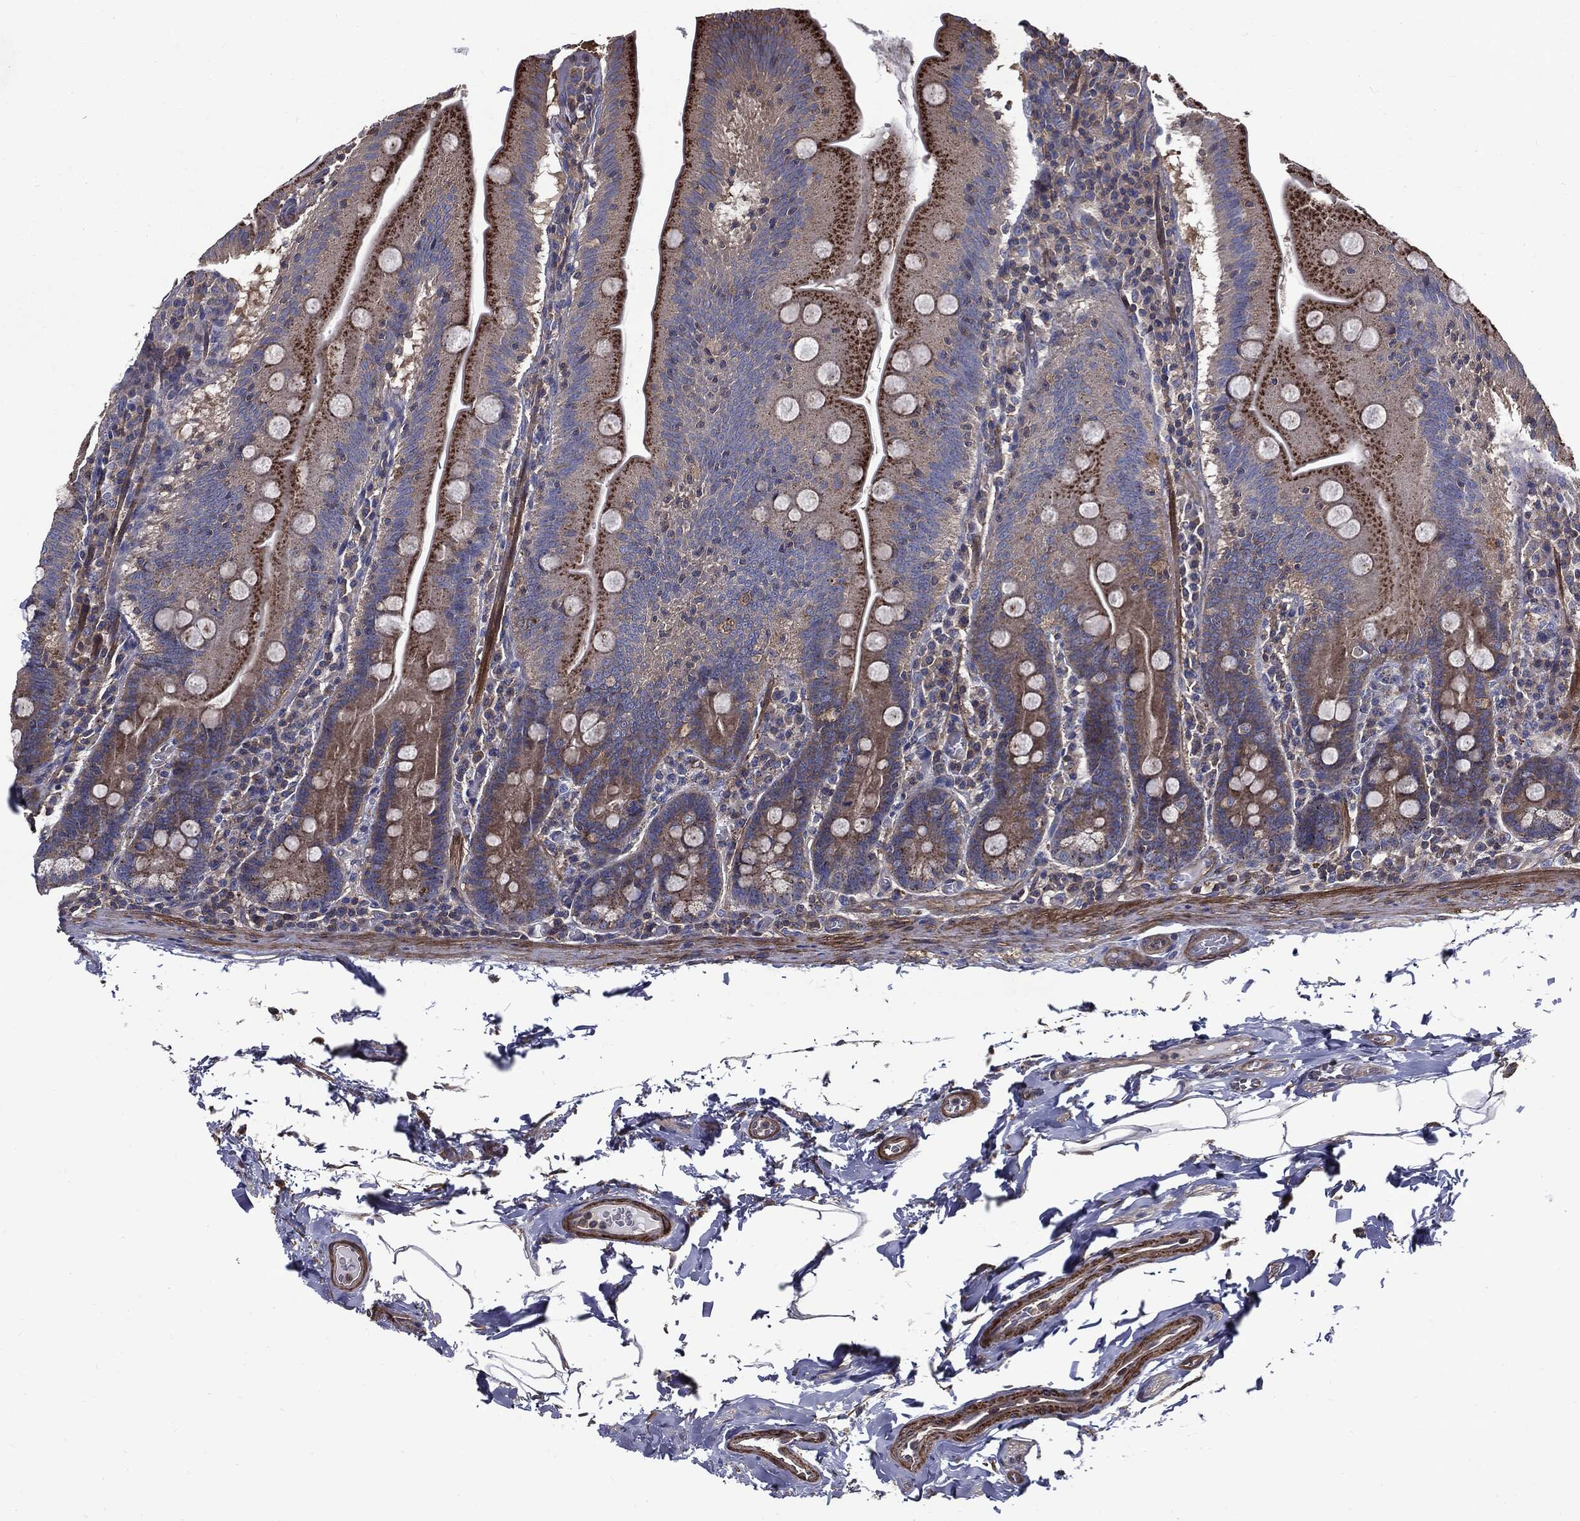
{"staining": {"intensity": "moderate", "quantity": "25%-75%", "location": "cytoplasmic/membranous"}, "tissue": "small intestine", "cell_type": "Glandular cells", "image_type": "normal", "snomed": [{"axis": "morphology", "description": "Normal tissue, NOS"}, {"axis": "topography", "description": "Small intestine"}], "caption": "Human small intestine stained with a brown dye shows moderate cytoplasmic/membranous positive positivity in approximately 25%-75% of glandular cells.", "gene": "PDCD6IP", "patient": {"sex": "male", "age": 37}}